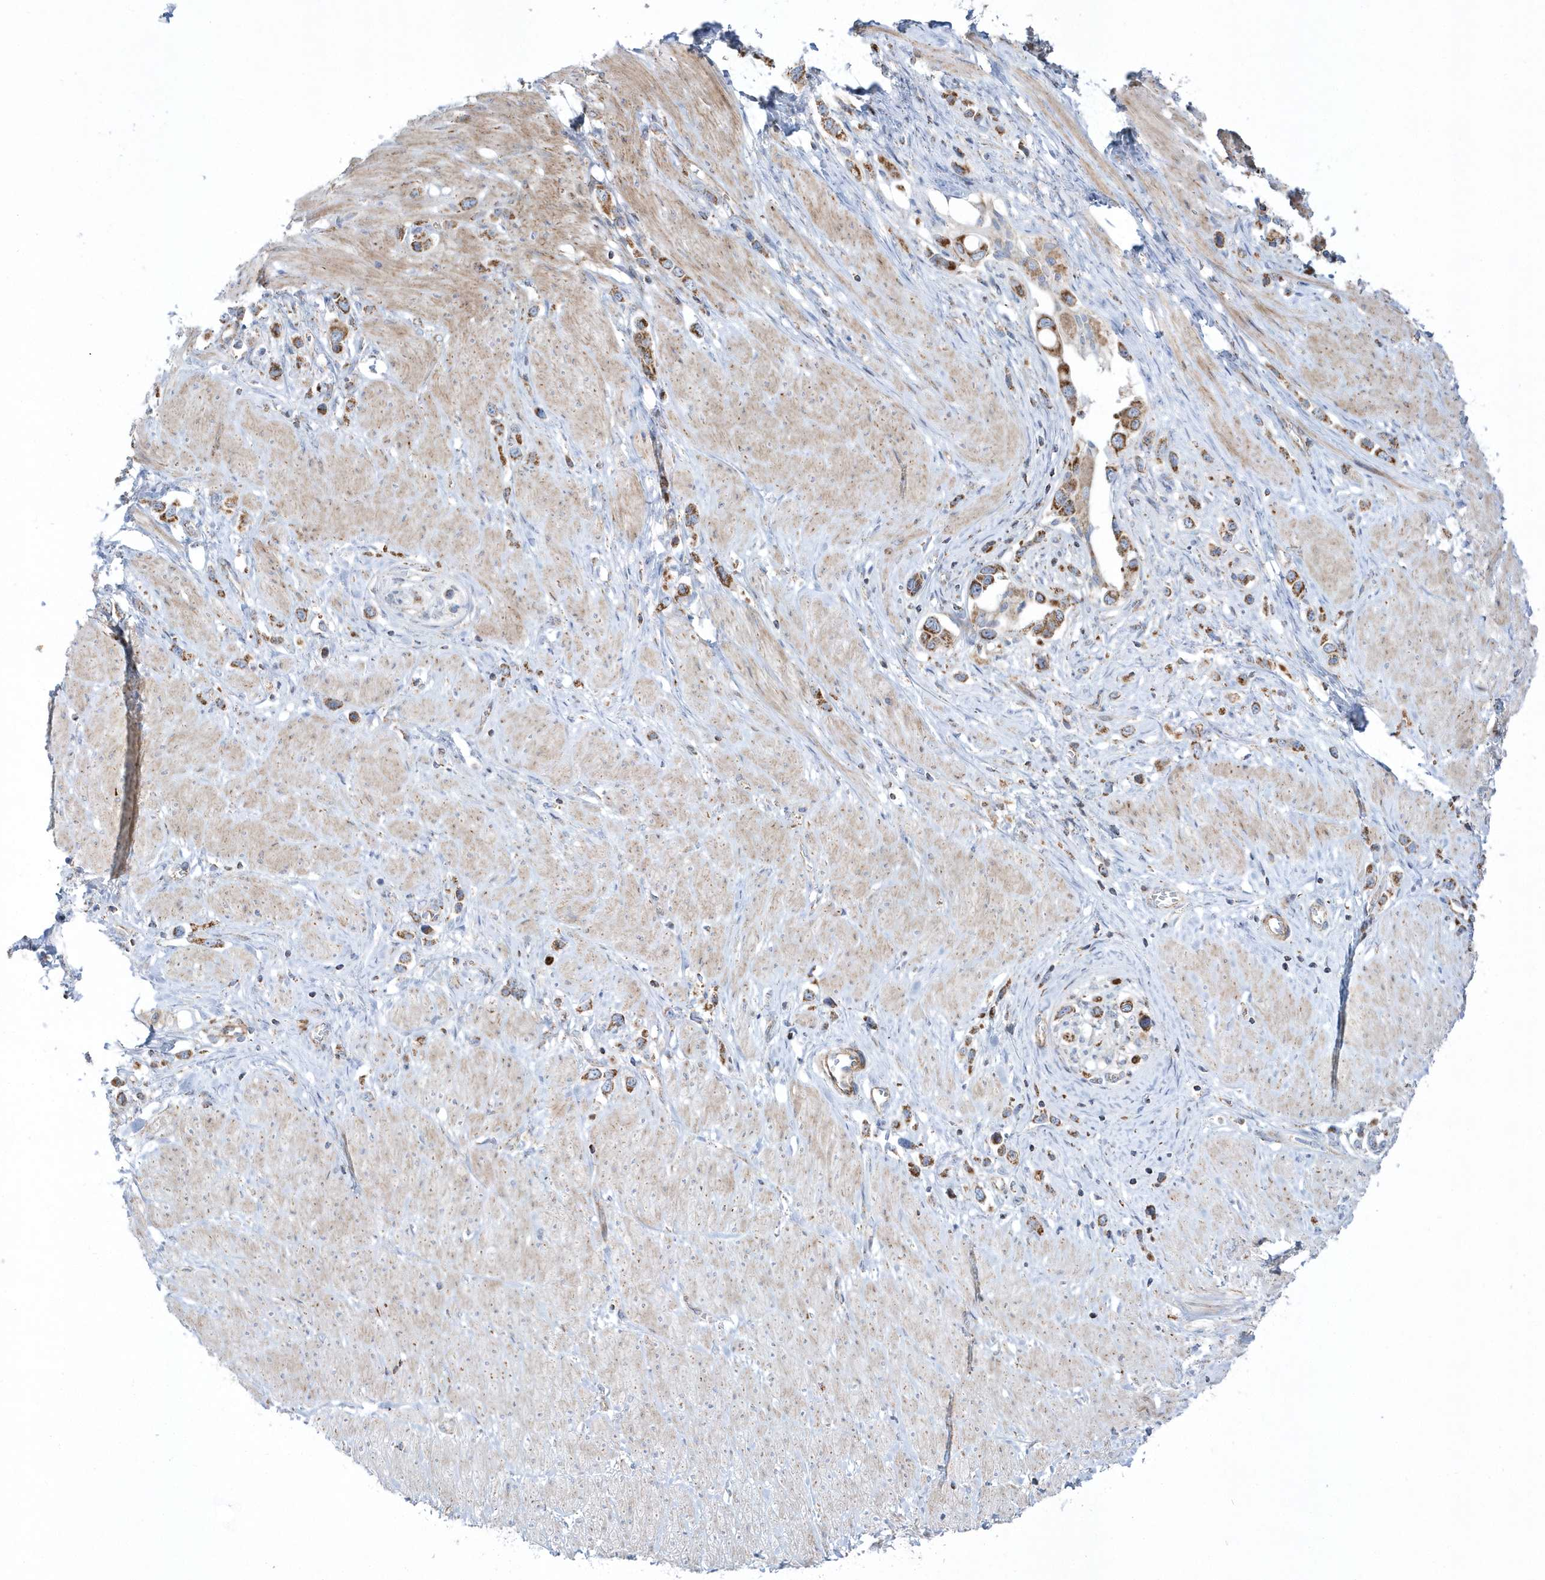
{"staining": {"intensity": "moderate", "quantity": ">75%", "location": "cytoplasmic/membranous"}, "tissue": "stomach cancer", "cell_type": "Tumor cells", "image_type": "cancer", "snomed": [{"axis": "morphology", "description": "Normal tissue, NOS"}, {"axis": "morphology", "description": "Adenocarcinoma, NOS"}, {"axis": "topography", "description": "Stomach, upper"}, {"axis": "topography", "description": "Stomach"}], "caption": "A high-resolution photomicrograph shows IHC staining of stomach cancer, which displays moderate cytoplasmic/membranous positivity in approximately >75% of tumor cells.", "gene": "OPA1", "patient": {"sex": "female", "age": 65}}